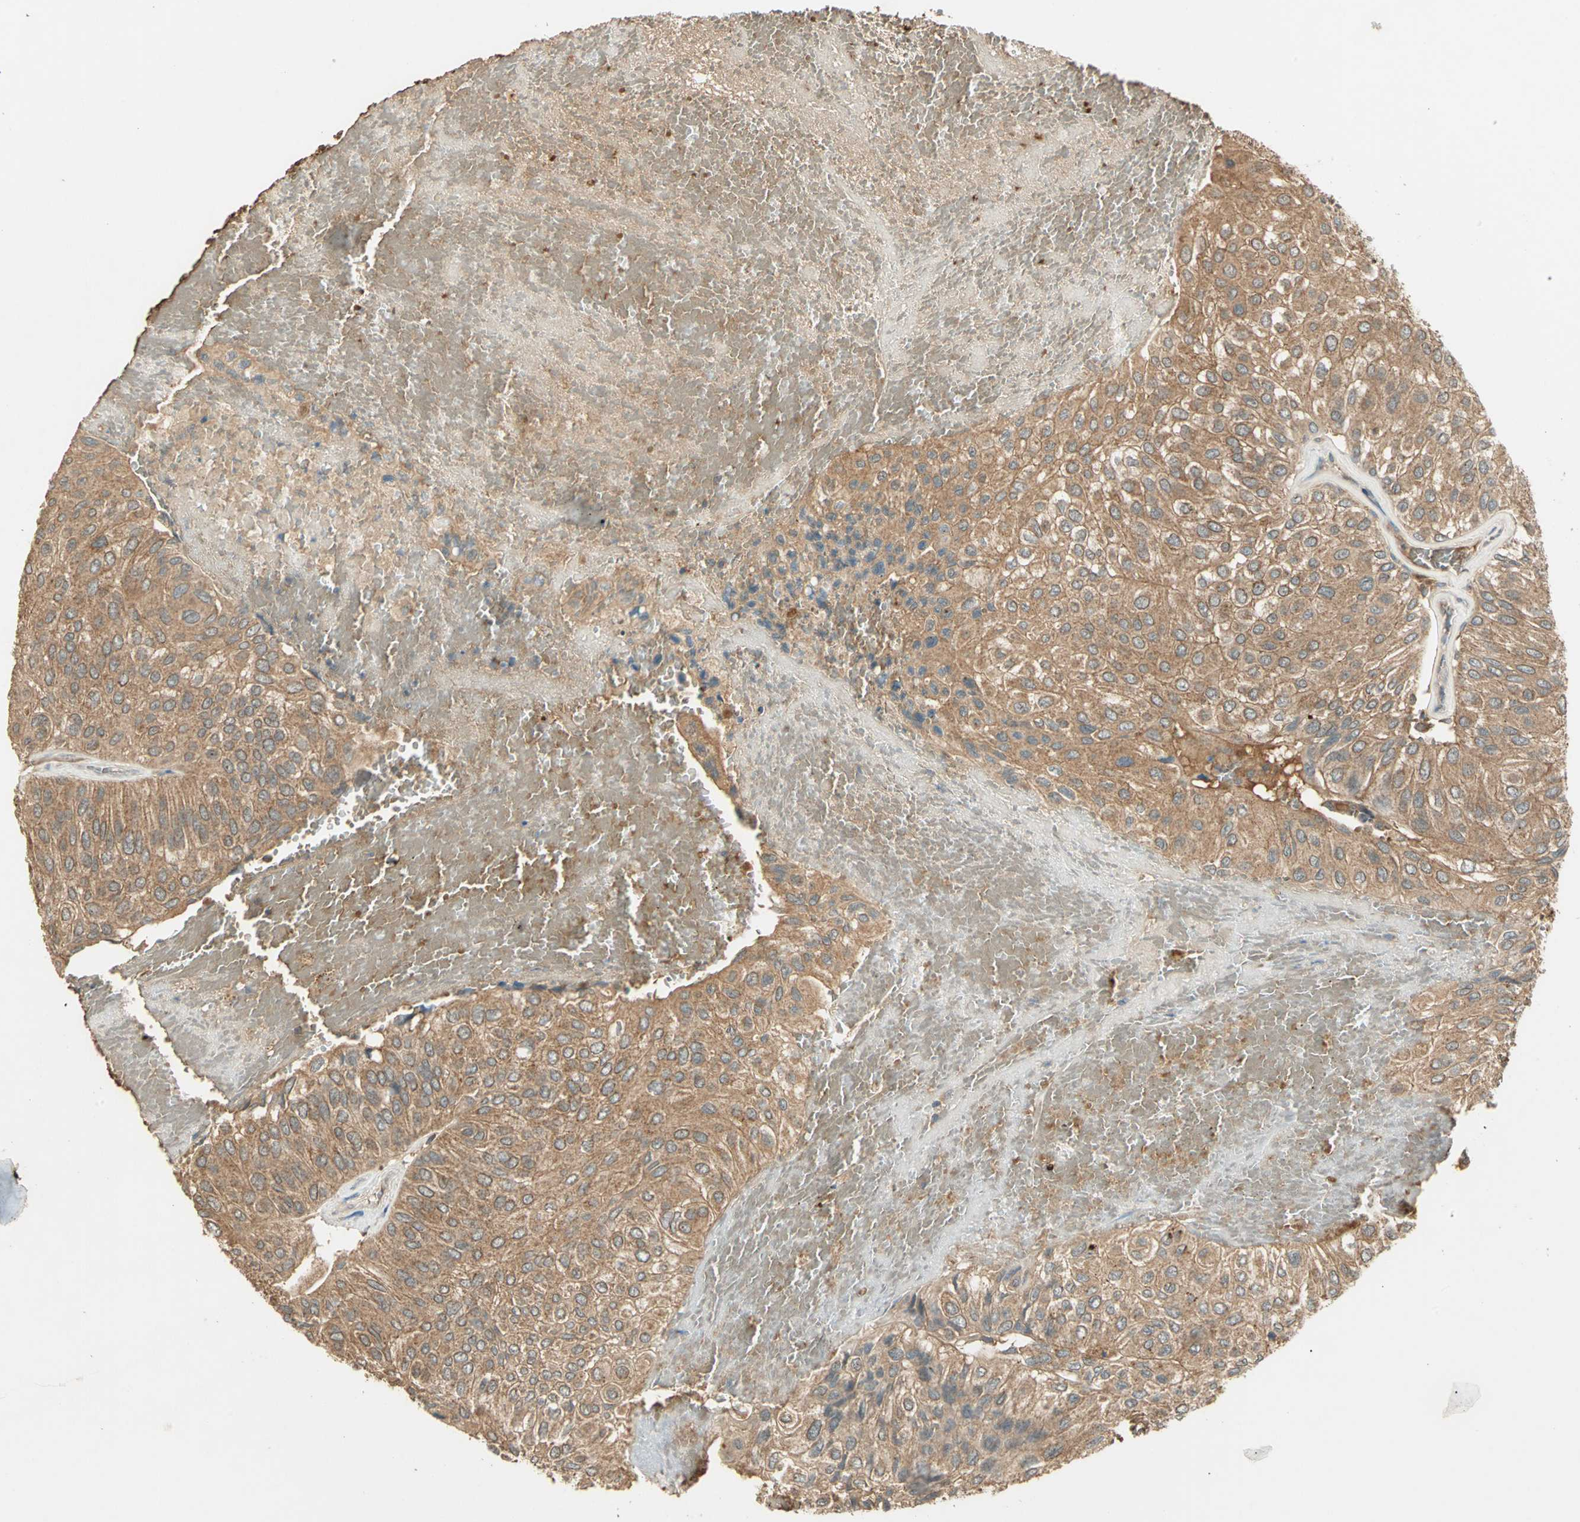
{"staining": {"intensity": "moderate", "quantity": ">75%", "location": "cytoplasmic/membranous"}, "tissue": "urothelial cancer", "cell_type": "Tumor cells", "image_type": "cancer", "snomed": [{"axis": "morphology", "description": "Urothelial carcinoma, High grade"}, {"axis": "topography", "description": "Urinary bladder"}], "caption": "Immunohistochemical staining of urothelial carcinoma (high-grade) displays moderate cytoplasmic/membranous protein expression in about >75% of tumor cells.", "gene": "KEAP1", "patient": {"sex": "male", "age": 66}}